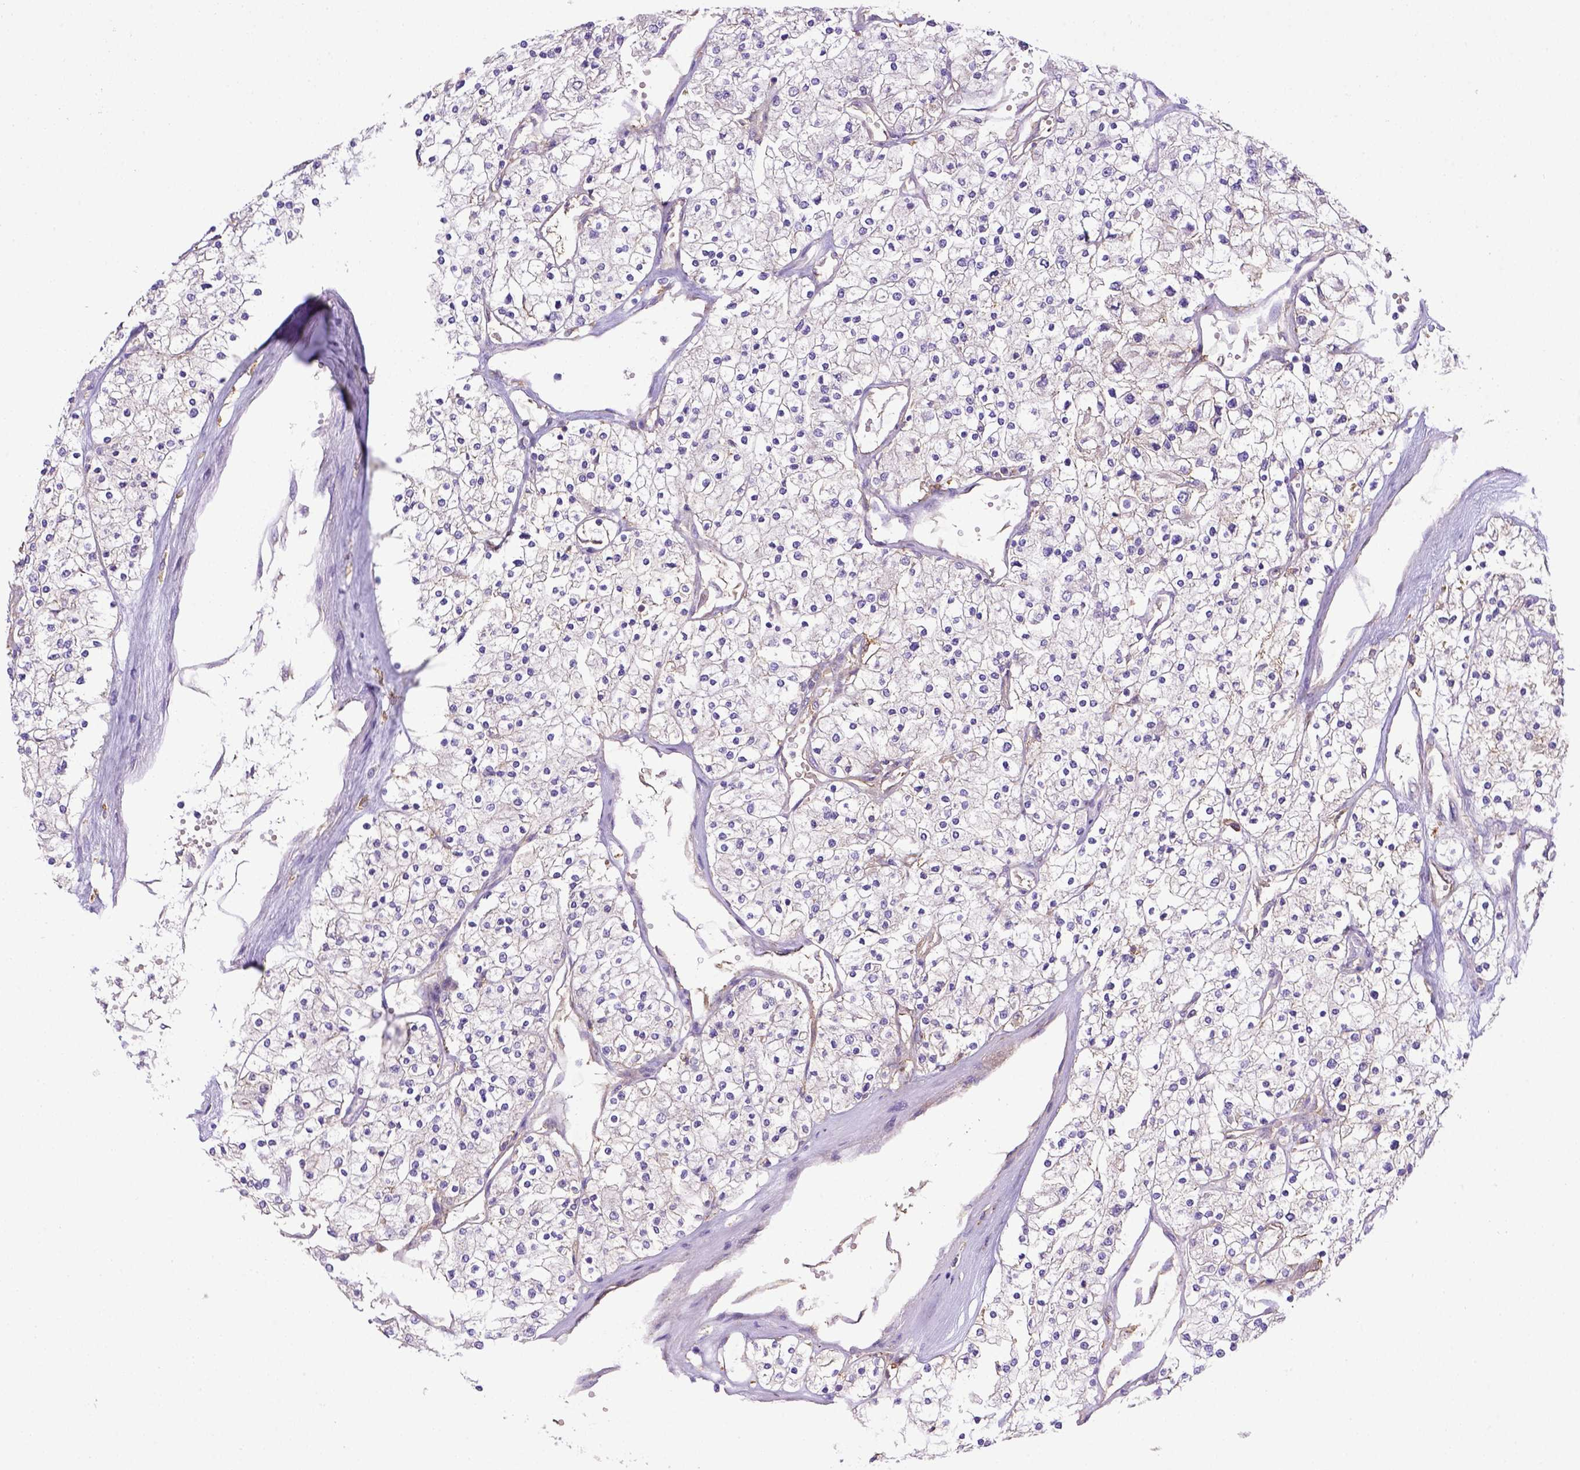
{"staining": {"intensity": "negative", "quantity": "none", "location": "none"}, "tissue": "renal cancer", "cell_type": "Tumor cells", "image_type": "cancer", "snomed": [{"axis": "morphology", "description": "Adenocarcinoma, NOS"}, {"axis": "topography", "description": "Kidney"}], "caption": "Tumor cells are negative for protein expression in human adenocarcinoma (renal).", "gene": "CD40", "patient": {"sex": "male", "age": 80}}